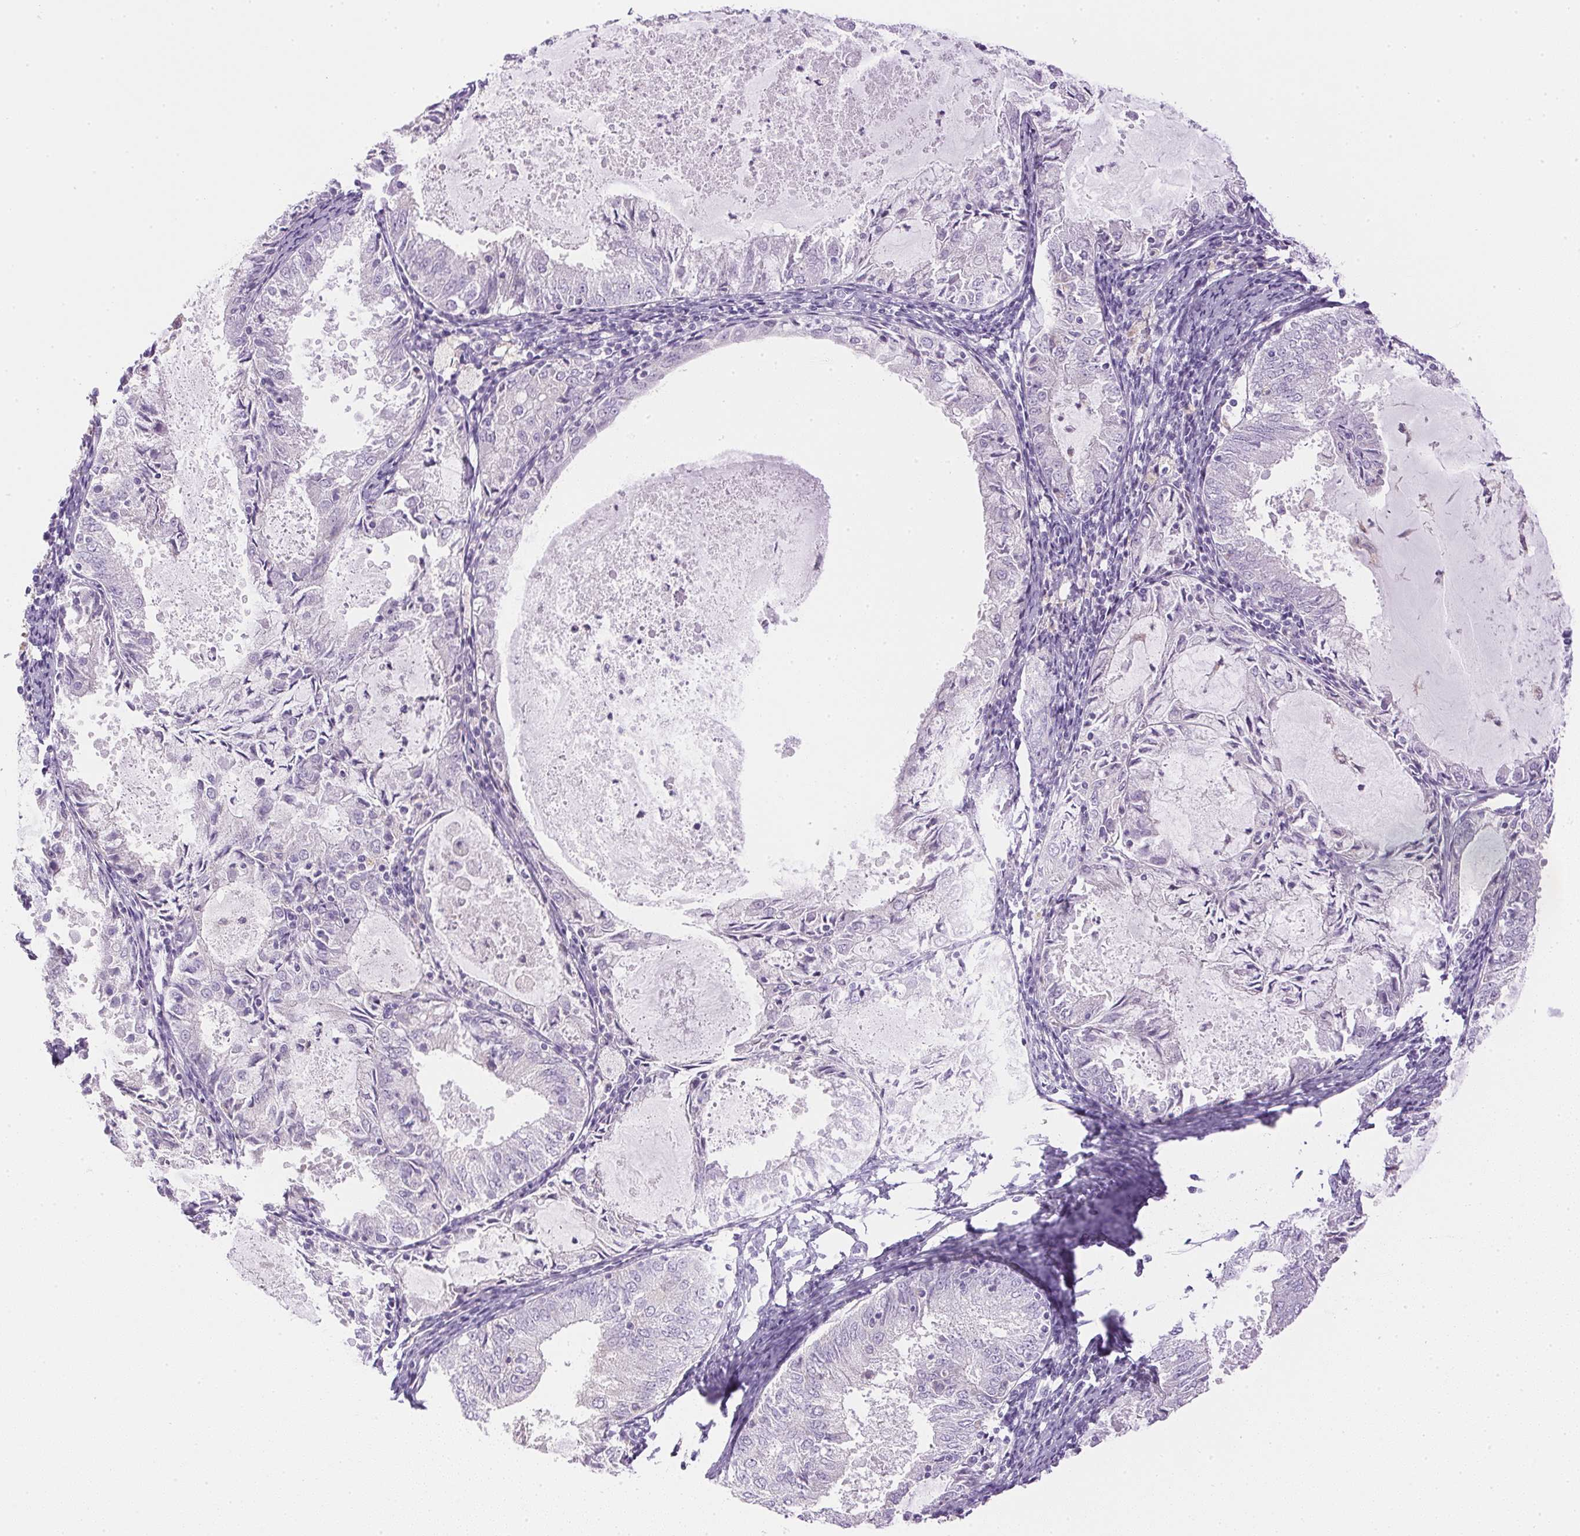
{"staining": {"intensity": "negative", "quantity": "none", "location": "none"}, "tissue": "endometrial cancer", "cell_type": "Tumor cells", "image_type": "cancer", "snomed": [{"axis": "morphology", "description": "Adenocarcinoma, NOS"}, {"axis": "topography", "description": "Endometrium"}], "caption": "A micrograph of human adenocarcinoma (endometrial) is negative for staining in tumor cells.", "gene": "ATP6V1G3", "patient": {"sex": "female", "age": 57}}